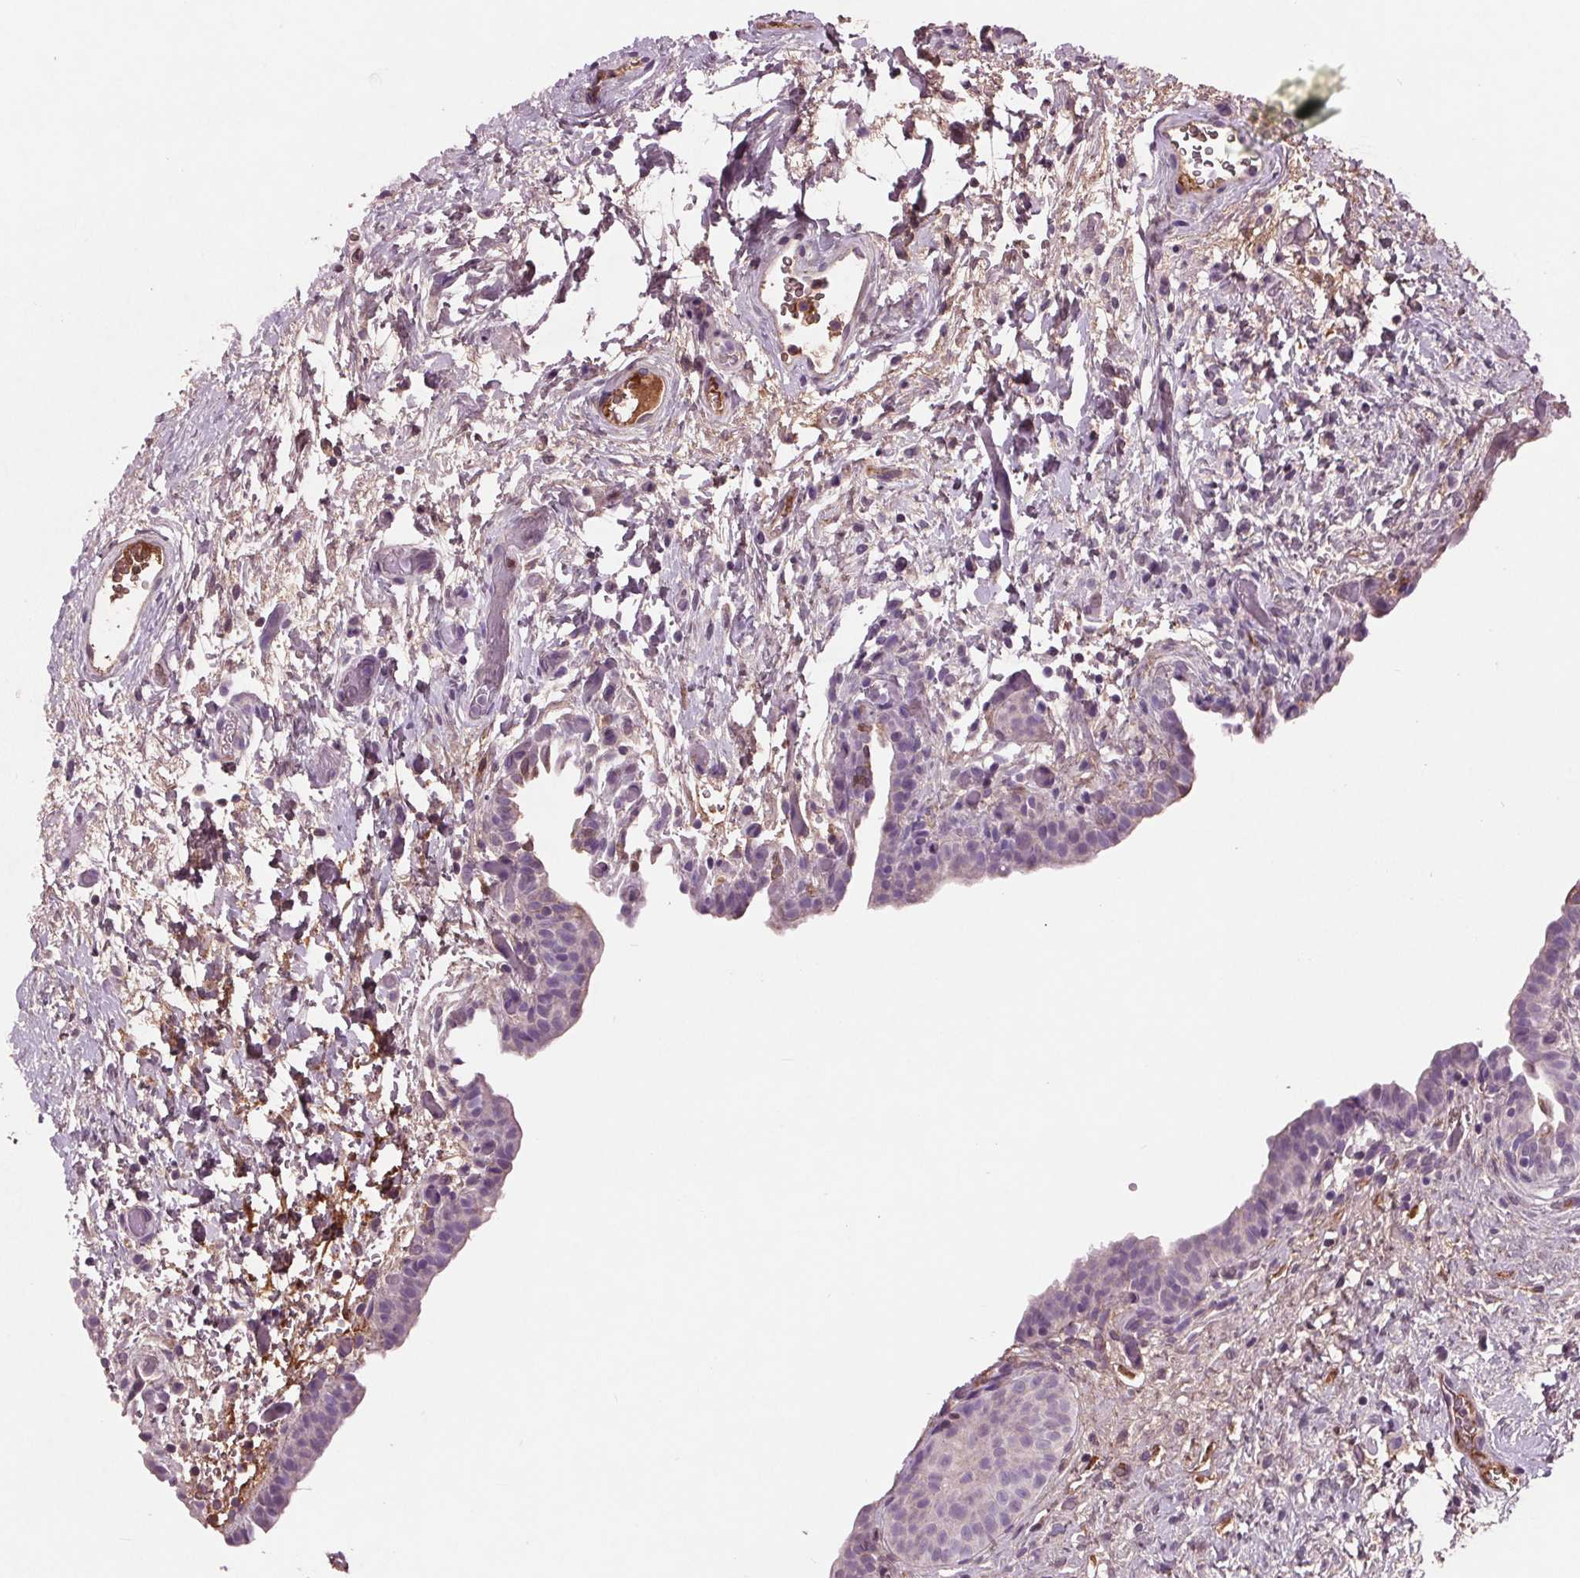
{"staining": {"intensity": "moderate", "quantity": "<25%", "location": "cytoplasmic/membranous"}, "tissue": "urinary bladder", "cell_type": "Urothelial cells", "image_type": "normal", "snomed": [{"axis": "morphology", "description": "Normal tissue, NOS"}, {"axis": "topography", "description": "Urinary bladder"}], "caption": "Protein staining shows moderate cytoplasmic/membranous expression in approximately <25% of urothelial cells in normal urinary bladder. Nuclei are stained in blue.", "gene": "C6", "patient": {"sex": "male", "age": 69}}